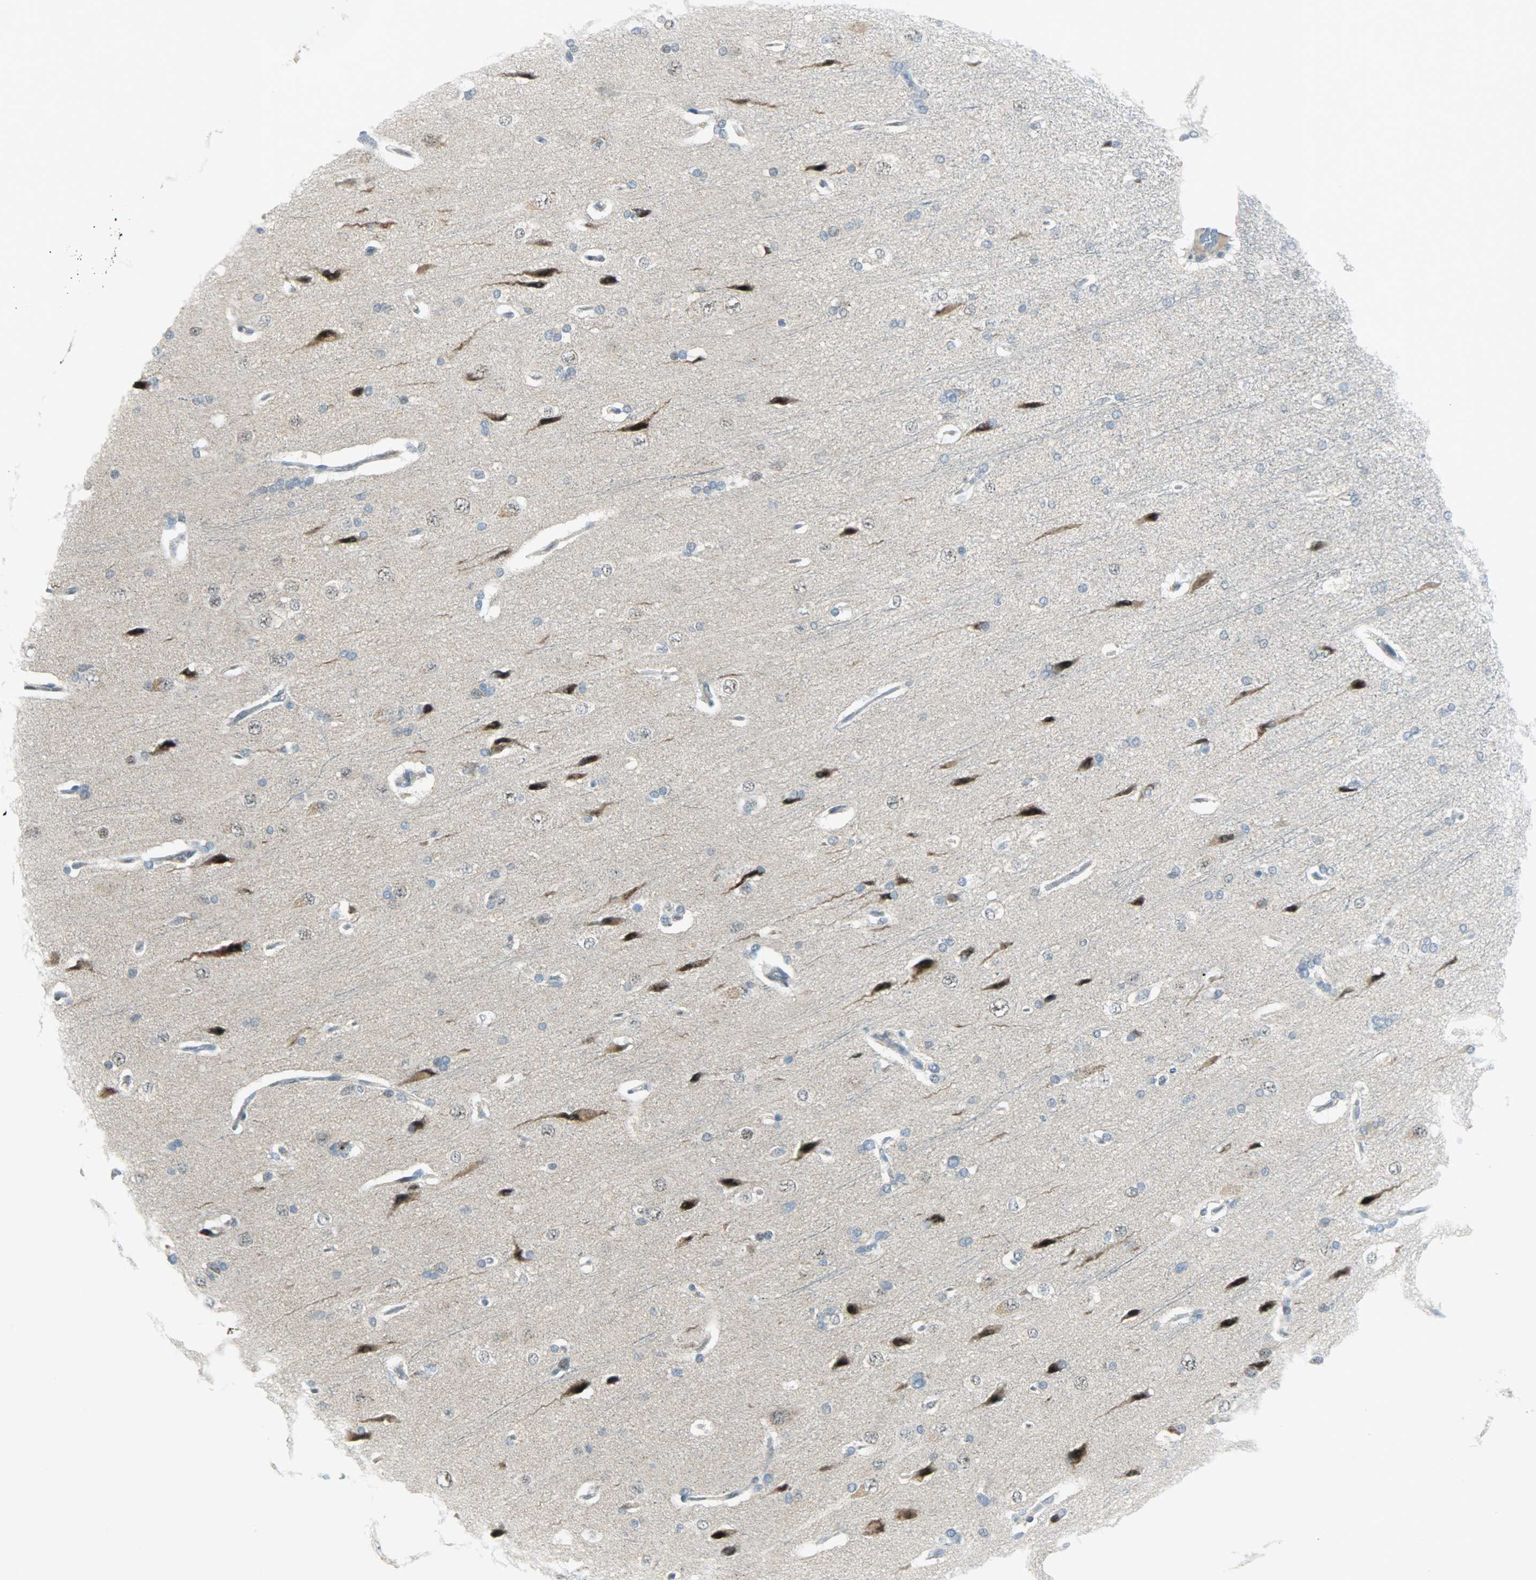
{"staining": {"intensity": "negative", "quantity": "none", "location": "none"}, "tissue": "cerebral cortex", "cell_type": "Endothelial cells", "image_type": "normal", "snomed": [{"axis": "morphology", "description": "Normal tissue, NOS"}, {"axis": "topography", "description": "Cerebral cortex"}], "caption": "This is an IHC micrograph of benign cerebral cortex. There is no staining in endothelial cells.", "gene": "IL15", "patient": {"sex": "male", "age": 62}}